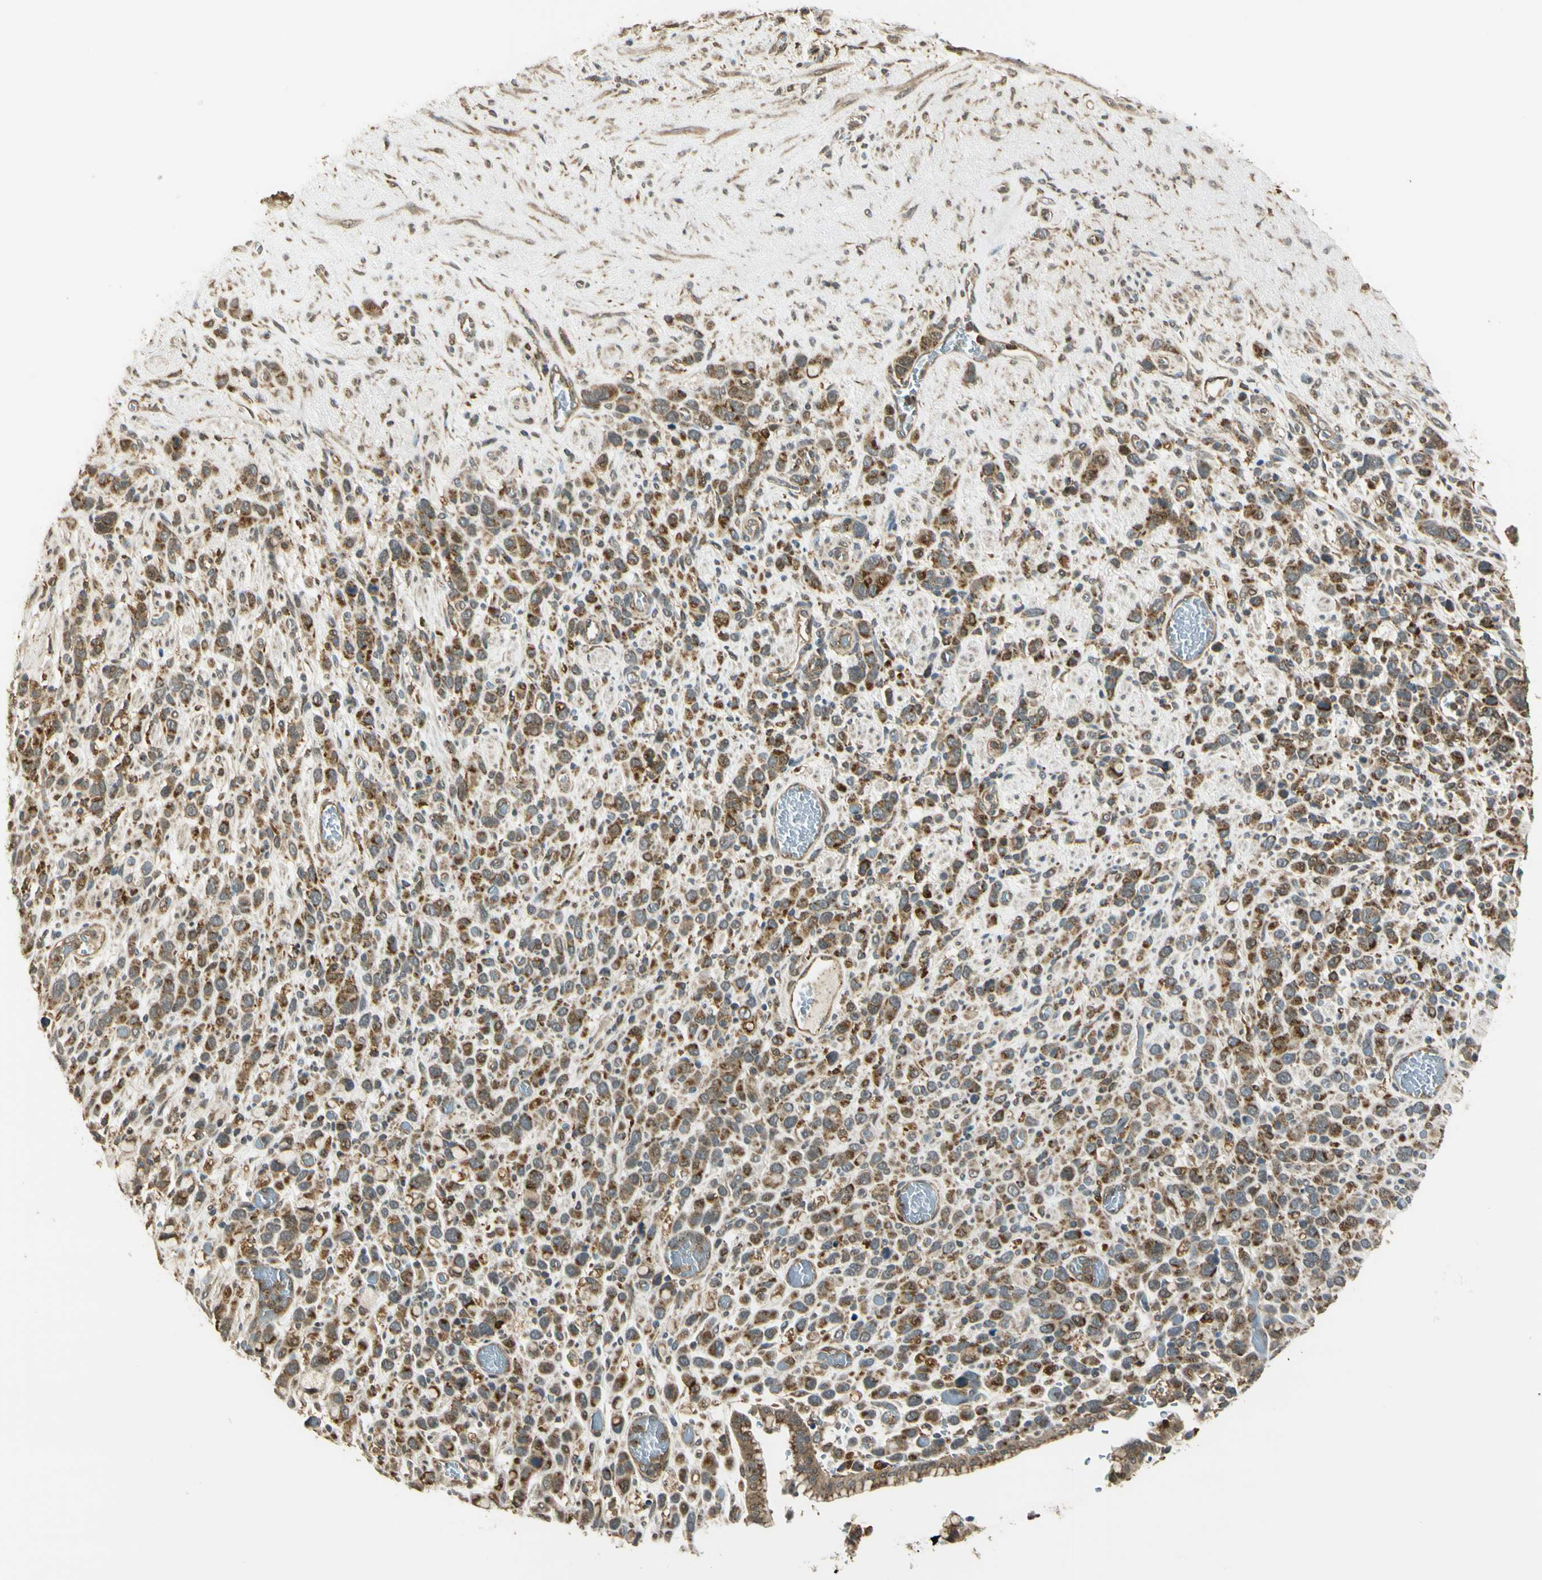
{"staining": {"intensity": "moderate", "quantity": ">75%", "location": "cytoplasmic/membranous"}, "tissue": "stomach cancer", "cell_type": "Tumor cells", "image_type": "cancer", "snomed": [{"axis": "morphology", "description": "Normal tissue, NOS"}, {"axis": "morphology", "description": "Adenocarcinoma, NOS"}, {"axis": "morphology", "description": "Adenocarcinoma, High grade"}, {"axis": "topography", "description": "Stomach, upper"}, {"axis": "topography", "description": "Stomach"}], "caption": "Tumor cells reveal moderate cytoplasmic/membranous staining in approximately >75% of cells in stomach cancer.", "gene": "LAMTOR1", "patient": {"sex": "female", "age": 65}}